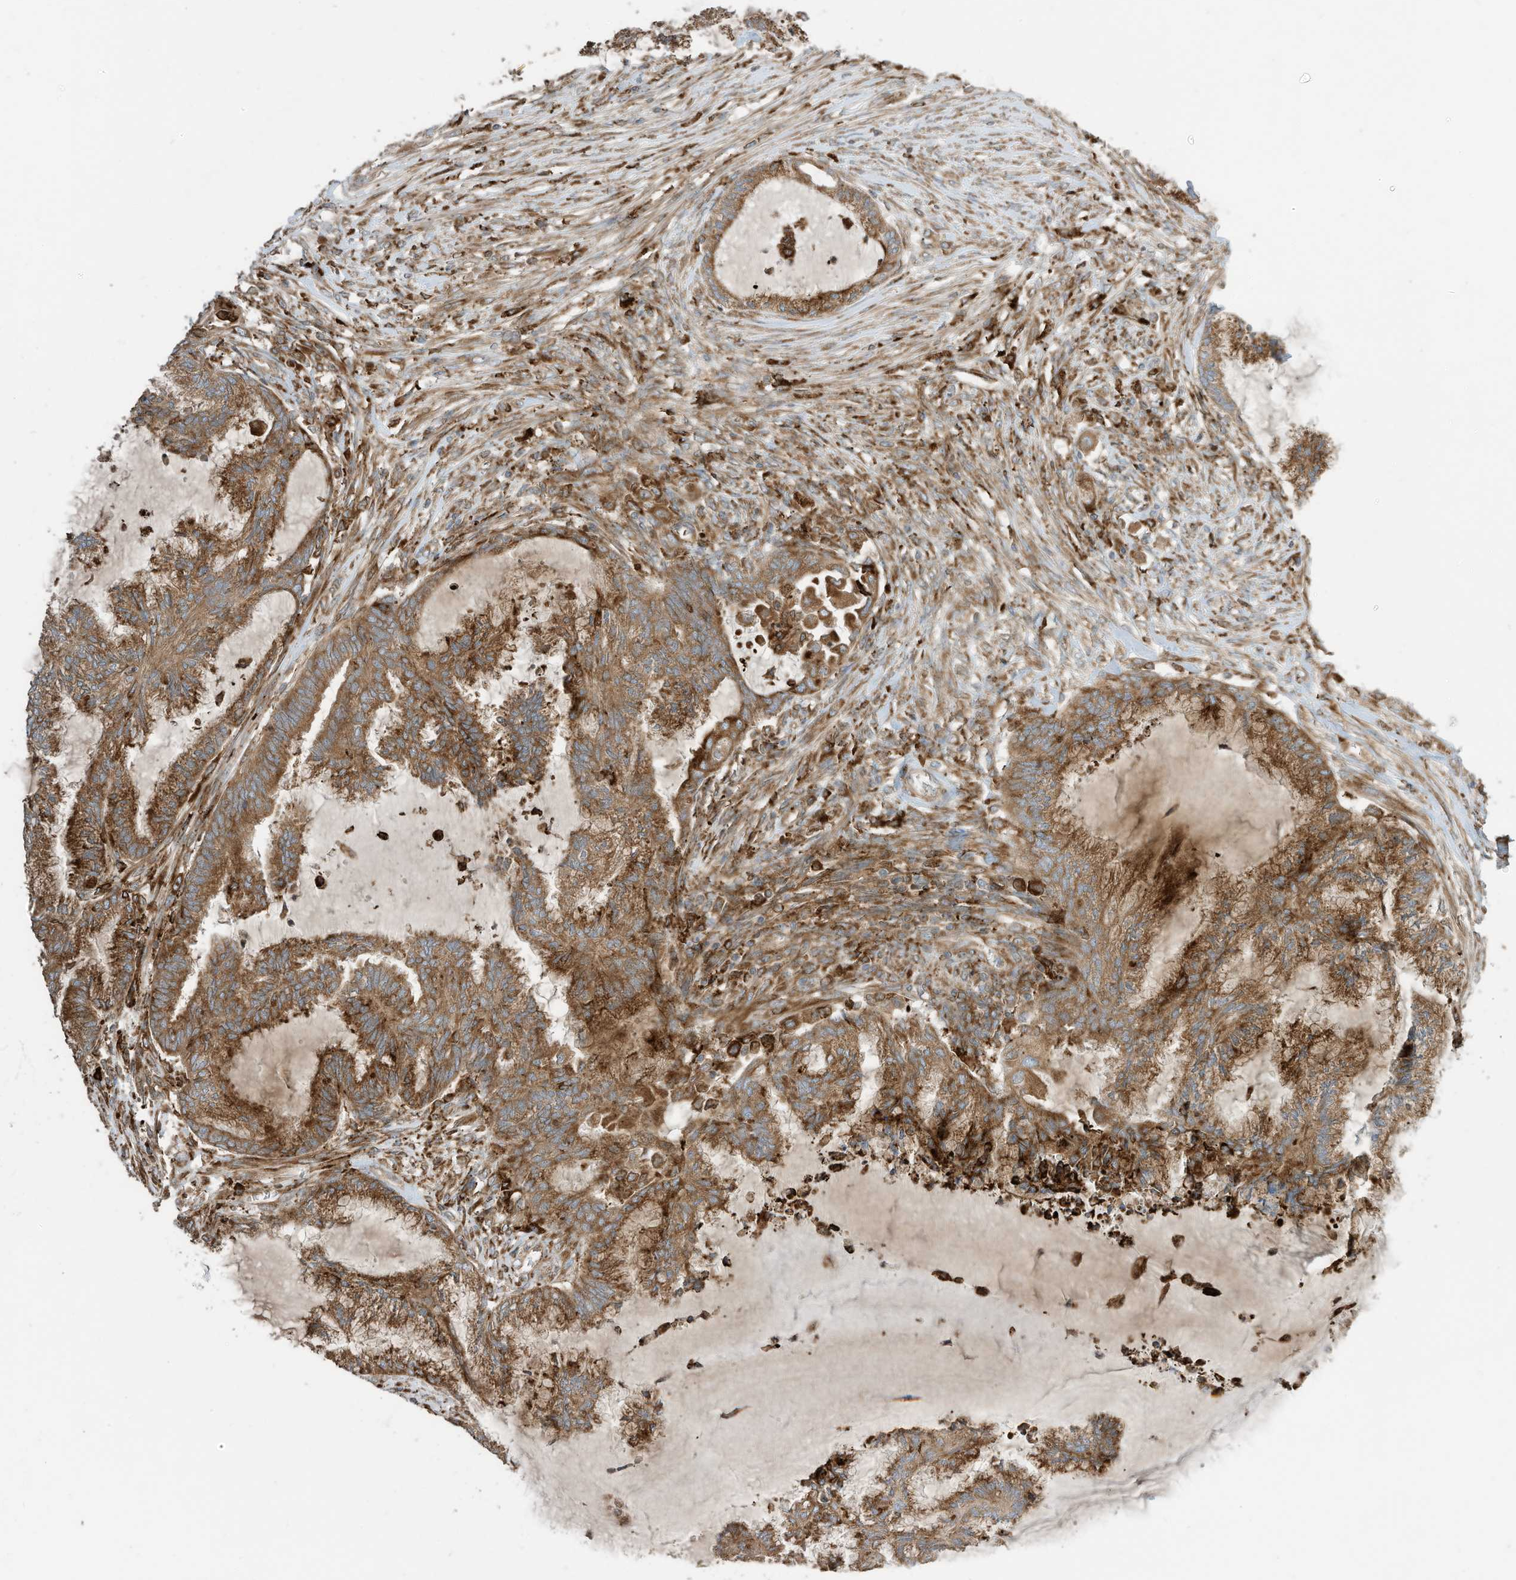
{"staining": {"intensity": "moderate", "quantity": ">75%", "location": "cytoplasmic/membranous"}, "tissue": "endometrial cancer", "cell_type": "Tumor cells", "image_type": "cancer", "snomed": [{"axis": "morphology", "description": "Adenocarcinoma, NOS"}, {"axis": "topography", "description": "Endometrium"}], "caption": "Brown immunohistochemical staining in endometrial adenocarcinoma displays moderate cytoplasmic/membranous expression in approximately >75% of tumor cells. (Brightfield microscopy of DAB IHC at high magnification).", "gene": "TRNAU1AP", "patient": {"sex": "female", "age": 86}}